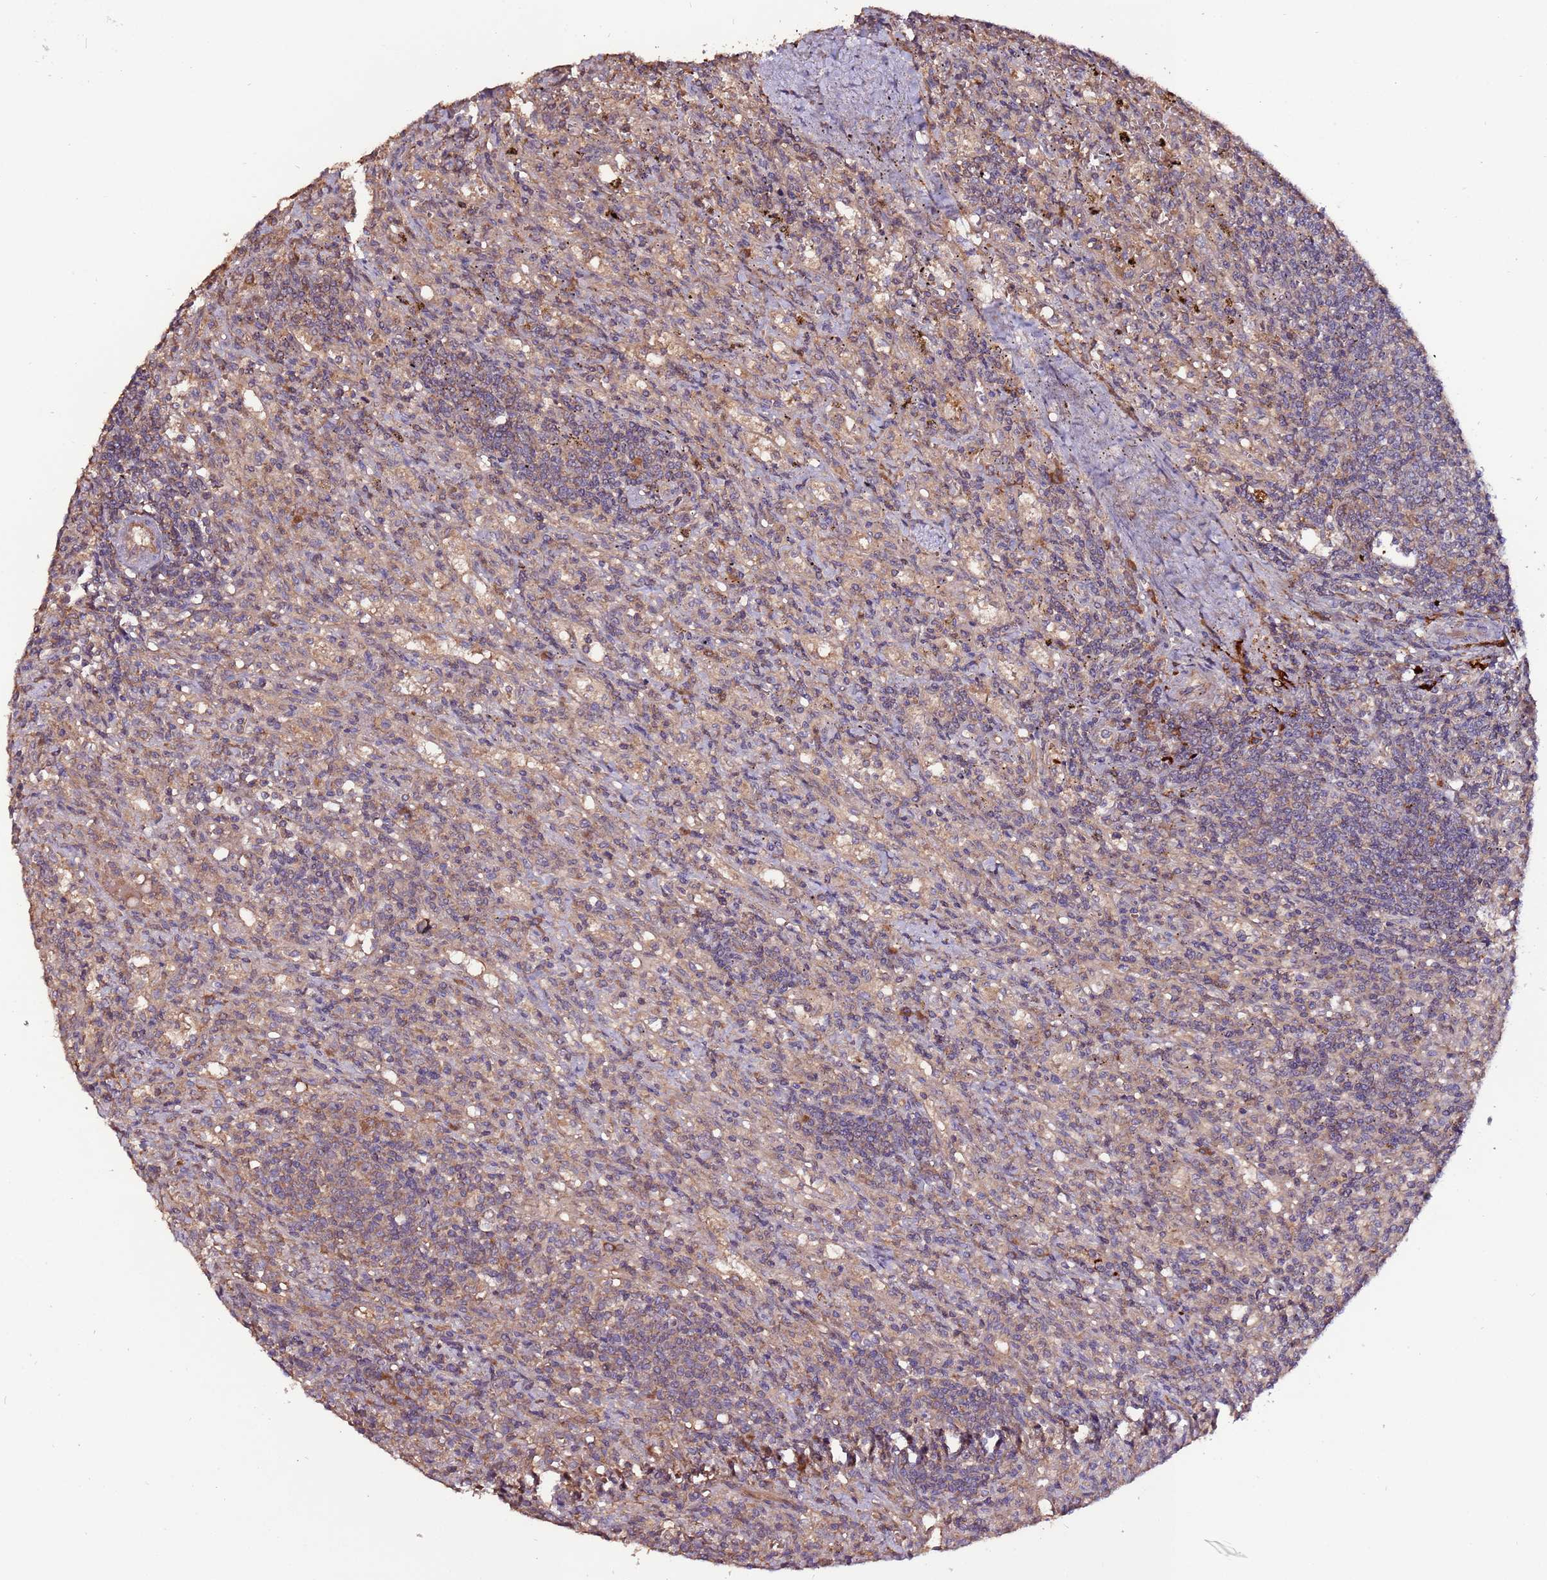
{"staining": {"intensity": "weak", "quantity": "<25%", "location": "cytoplasmic/membranous"}, "tissue": "lymphoma", "cell_type": "Tumor cells", "image_type": "cancer", "snomed": [{"axis": "morphology", "description": "Malignant lymphoma, non-Hodgkin's type, Low grade"}, {"axis": "topography", "description": "Spleen"}], "caption": "Lymphoma was stained to show a protein in brown. There is no significant staining in tumor cells.", "gene": "RPS15A", "patient": {"sex": "male", "age": 76}}